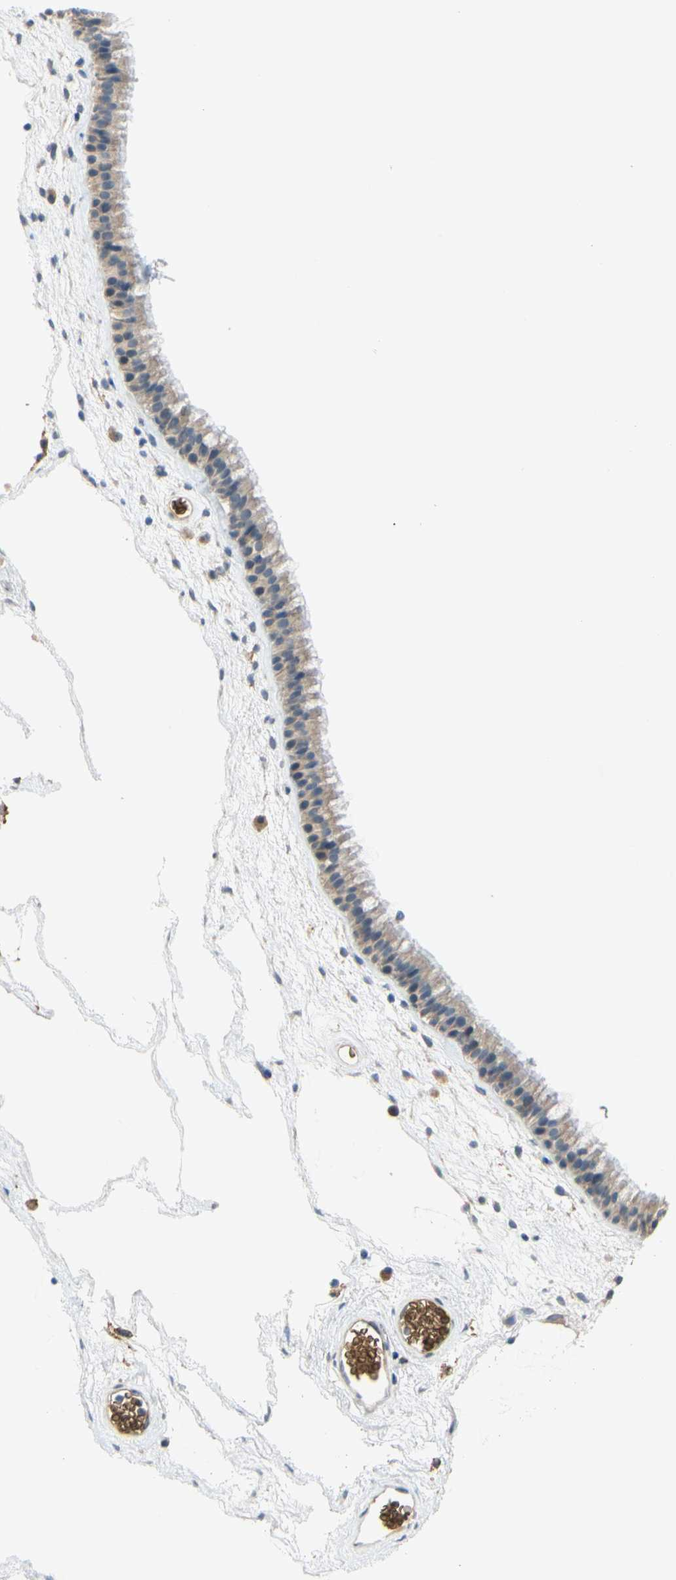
{"staining": {"intensity": "moderate", "quantity": ">75%", "location": "cytoplasmic/membranous"}, "tissue": "nasopharynx", "cell_type": "Respiratory epithelial cells", "image_type": "normal", "snomed": [{"axis": "morphology", "description": "Normal tissue, NOS"}, {"axis": "morphology", "description": "Inflammation, NOS"}, {"axis": "topography", "description": "Nasopharynx"}], "caption": "Nasopharynx stained with DAB immunohistochemistry reveals medium levels of moderate cytoplasmic/membranous expression in approximately >75% of respiratory epithelial cells. (Stains: DAB (3,3'-diaminobenzidine) in brown, nuclei in blue, Microscopy: brightfield microscopy at high magnification).", "gene": "GYPC", "patient": {"sex": "male", "age": 48}}